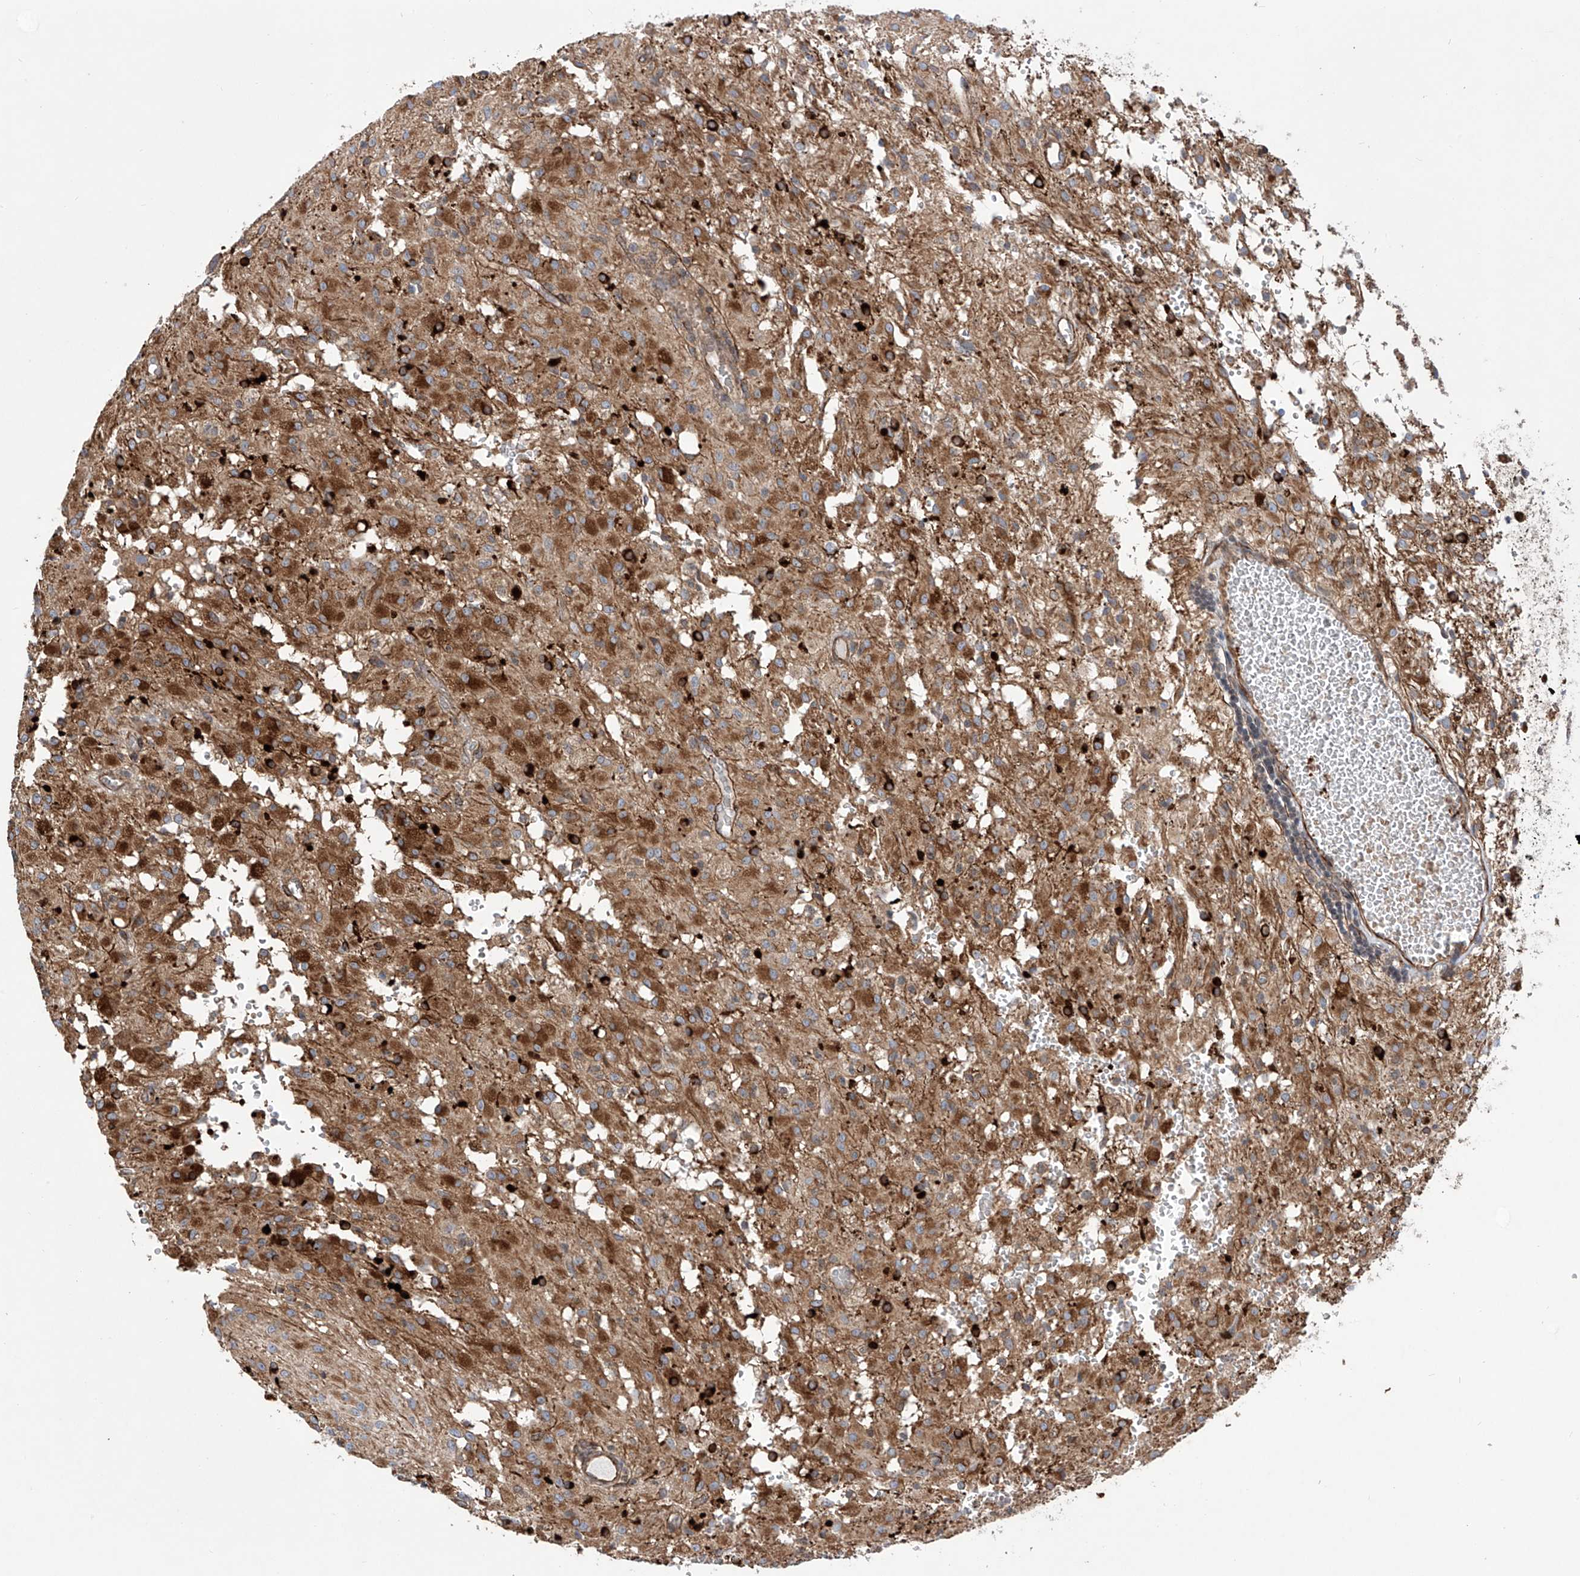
{"staining": {"intensity": "moderate", "quantity": "25%-75%", "location": "cytoplasmic/membranous"}, "tissue": "glioma", "cell_type": "Tumor cells", "image_type": "cancer", "snomed": [{"axis": "morphology", "description": "Glioma, malignant, High grade"}, {"axis": "topography", "description": "Brain"}], "caption": "Immunohistochemical staining of glioma reveals moderate cytoplasmic/membranous protein positivity in about 25%-75% of tumor cells.", "gene": "APAF1", "patient": {"sex": "female", "age": 59}}